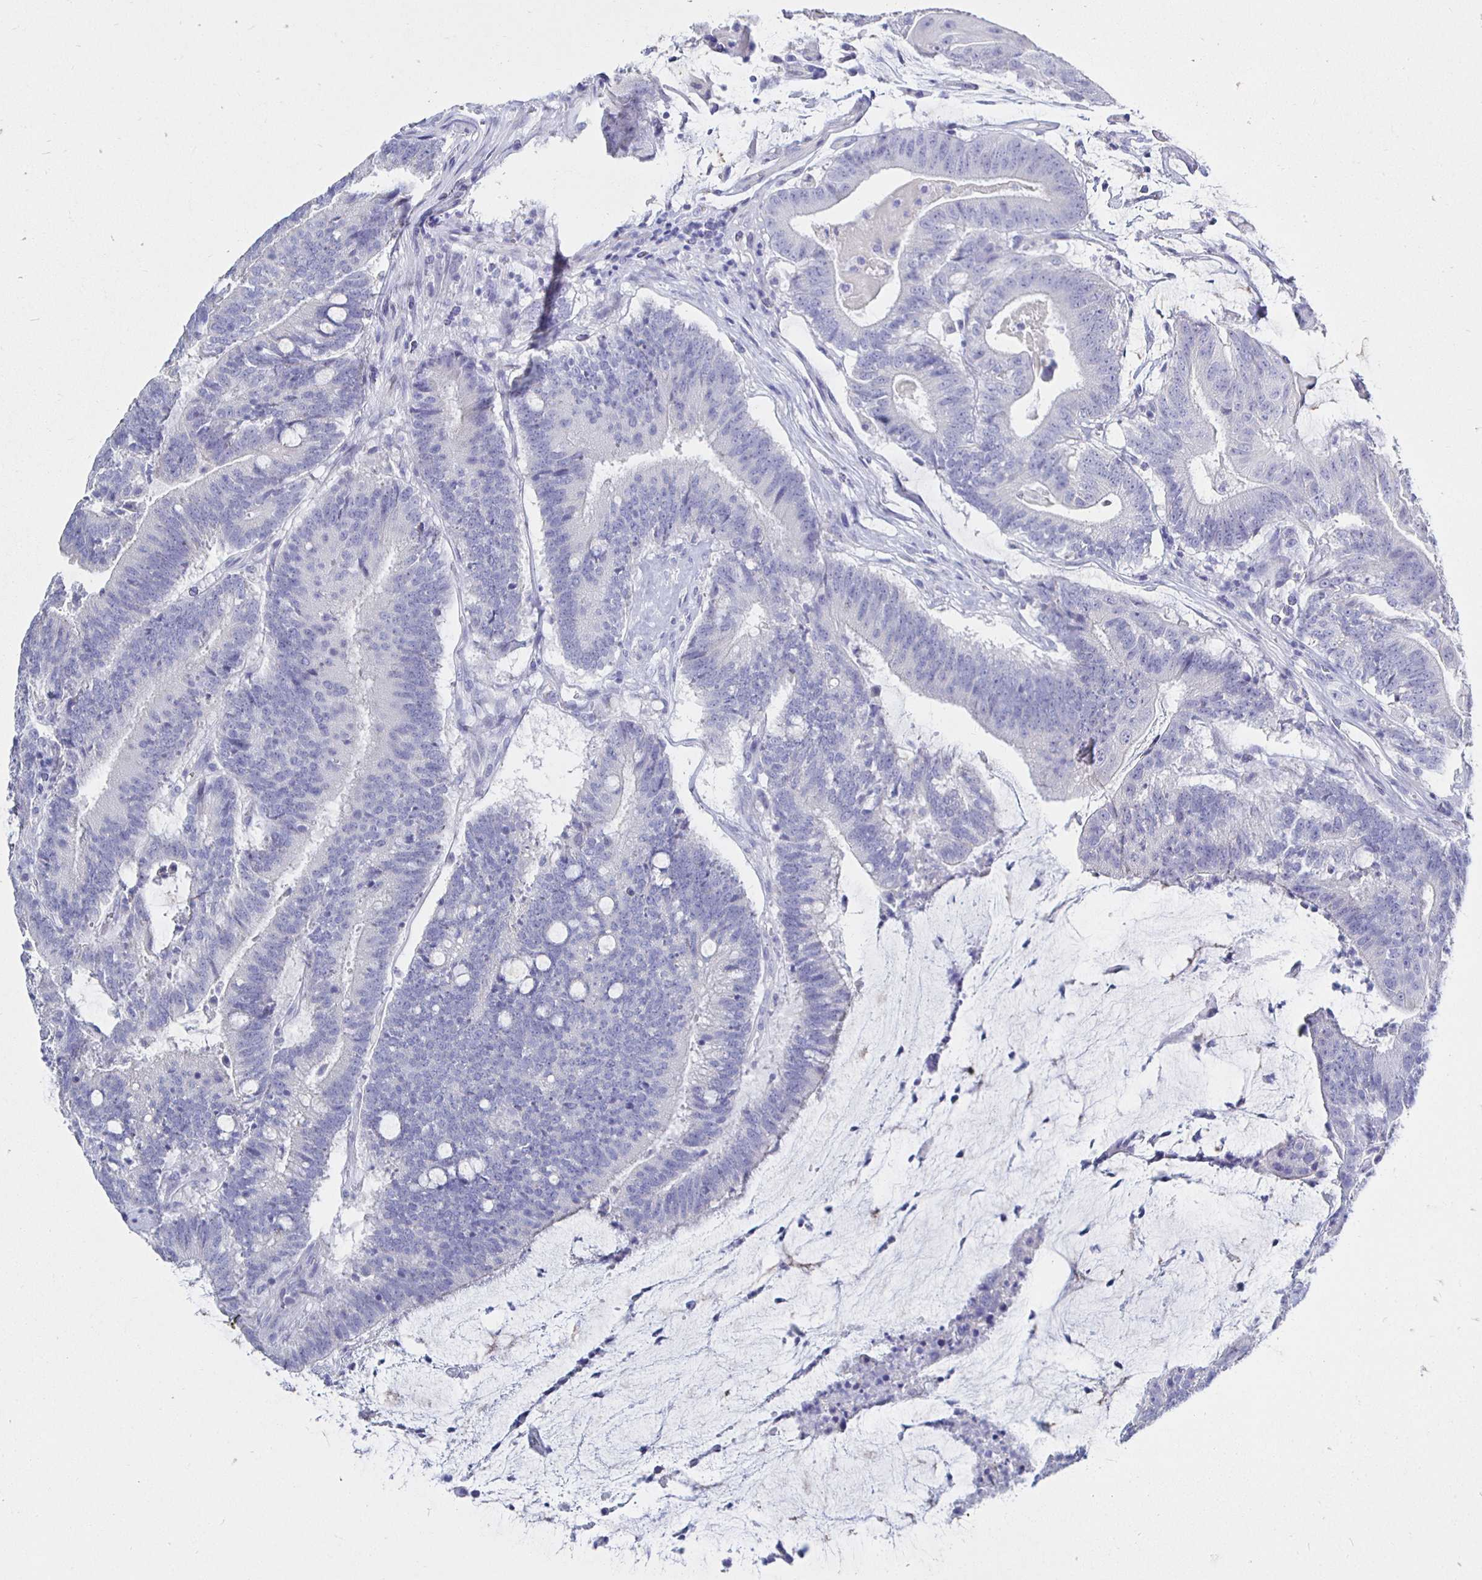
{"staining": {"intensity": "negative", "quantity": "none", "location": "none"}, "tissue": "colorectal cancer", "cell_type": "Tumor cells", "image_type": "cancer", "snomed": [{"axis": "morphology", "description": "Adenocarcinoma, NOS"}, {"axis": "topography", "description": "Colon"}], "caption": "A photomicrograph of colorectal cancer (adenocarcinoma) stained for a protein shows no brown staining in tumor cells.", "gene": "UMOD", "patient": {"sex": "female", "age": 43}}